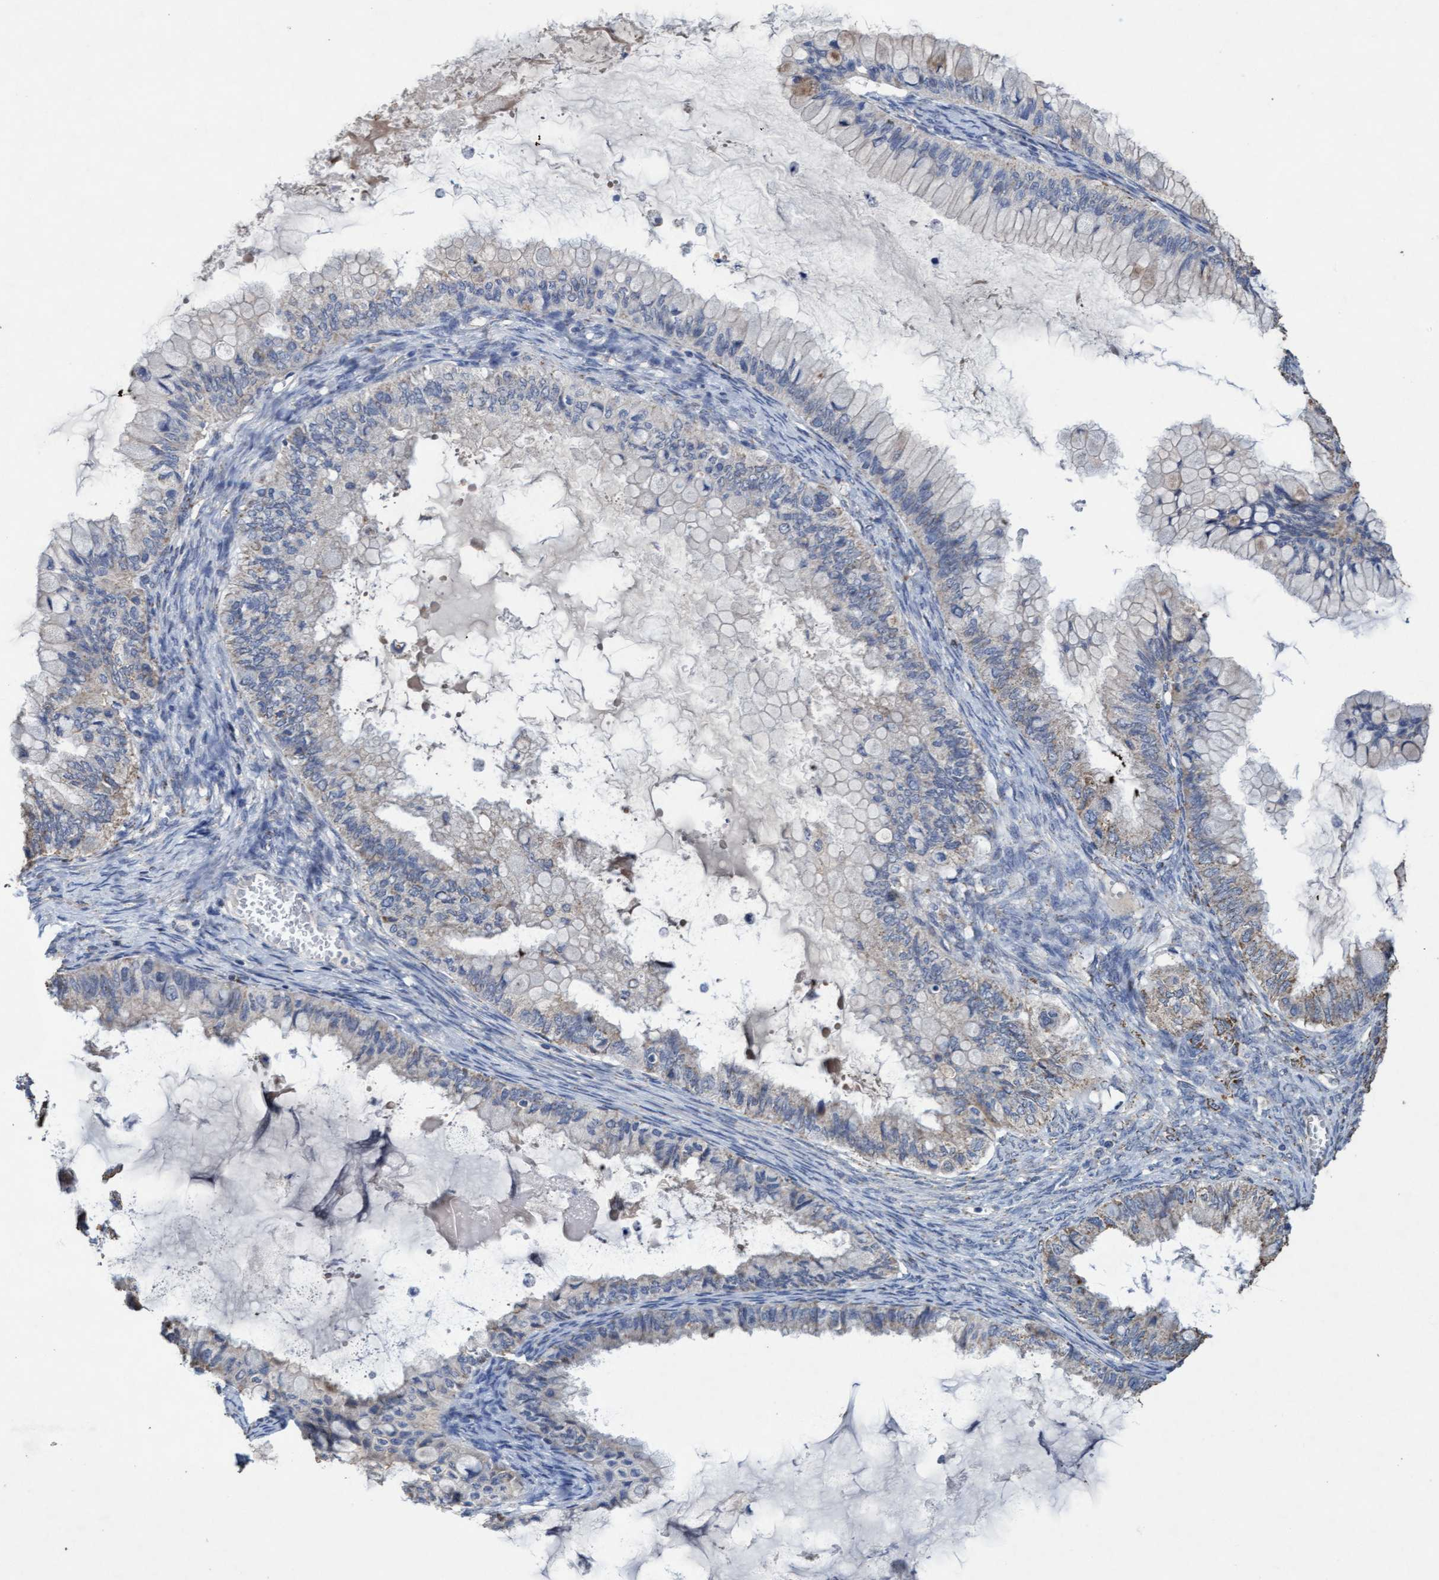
{"staining": {"intensity": "weak", "quantity": "<25%", "location": "cytoplasmic/membranous"}, "tissue": "ovarian cancer", "cell_type": "Tumor cells", "image_type": "cancer", "snomed": [{"axis": "morphology", "description": "Cystadenocarcinoma, mucinous, NOS"}, {"axis": "topography", "description": "Ovary"}], "caption": "The image displays no staining of tumor cells in ovarian mucinous cystadenocarcinoma. The staining was performed using DAB to visualize the protein expression in brown, while the nuclei were stained in blue with hematoxylin (Magnification: 20x).", "gene": "VSIG8", "patient": {"sex": "female", "age": 80}}